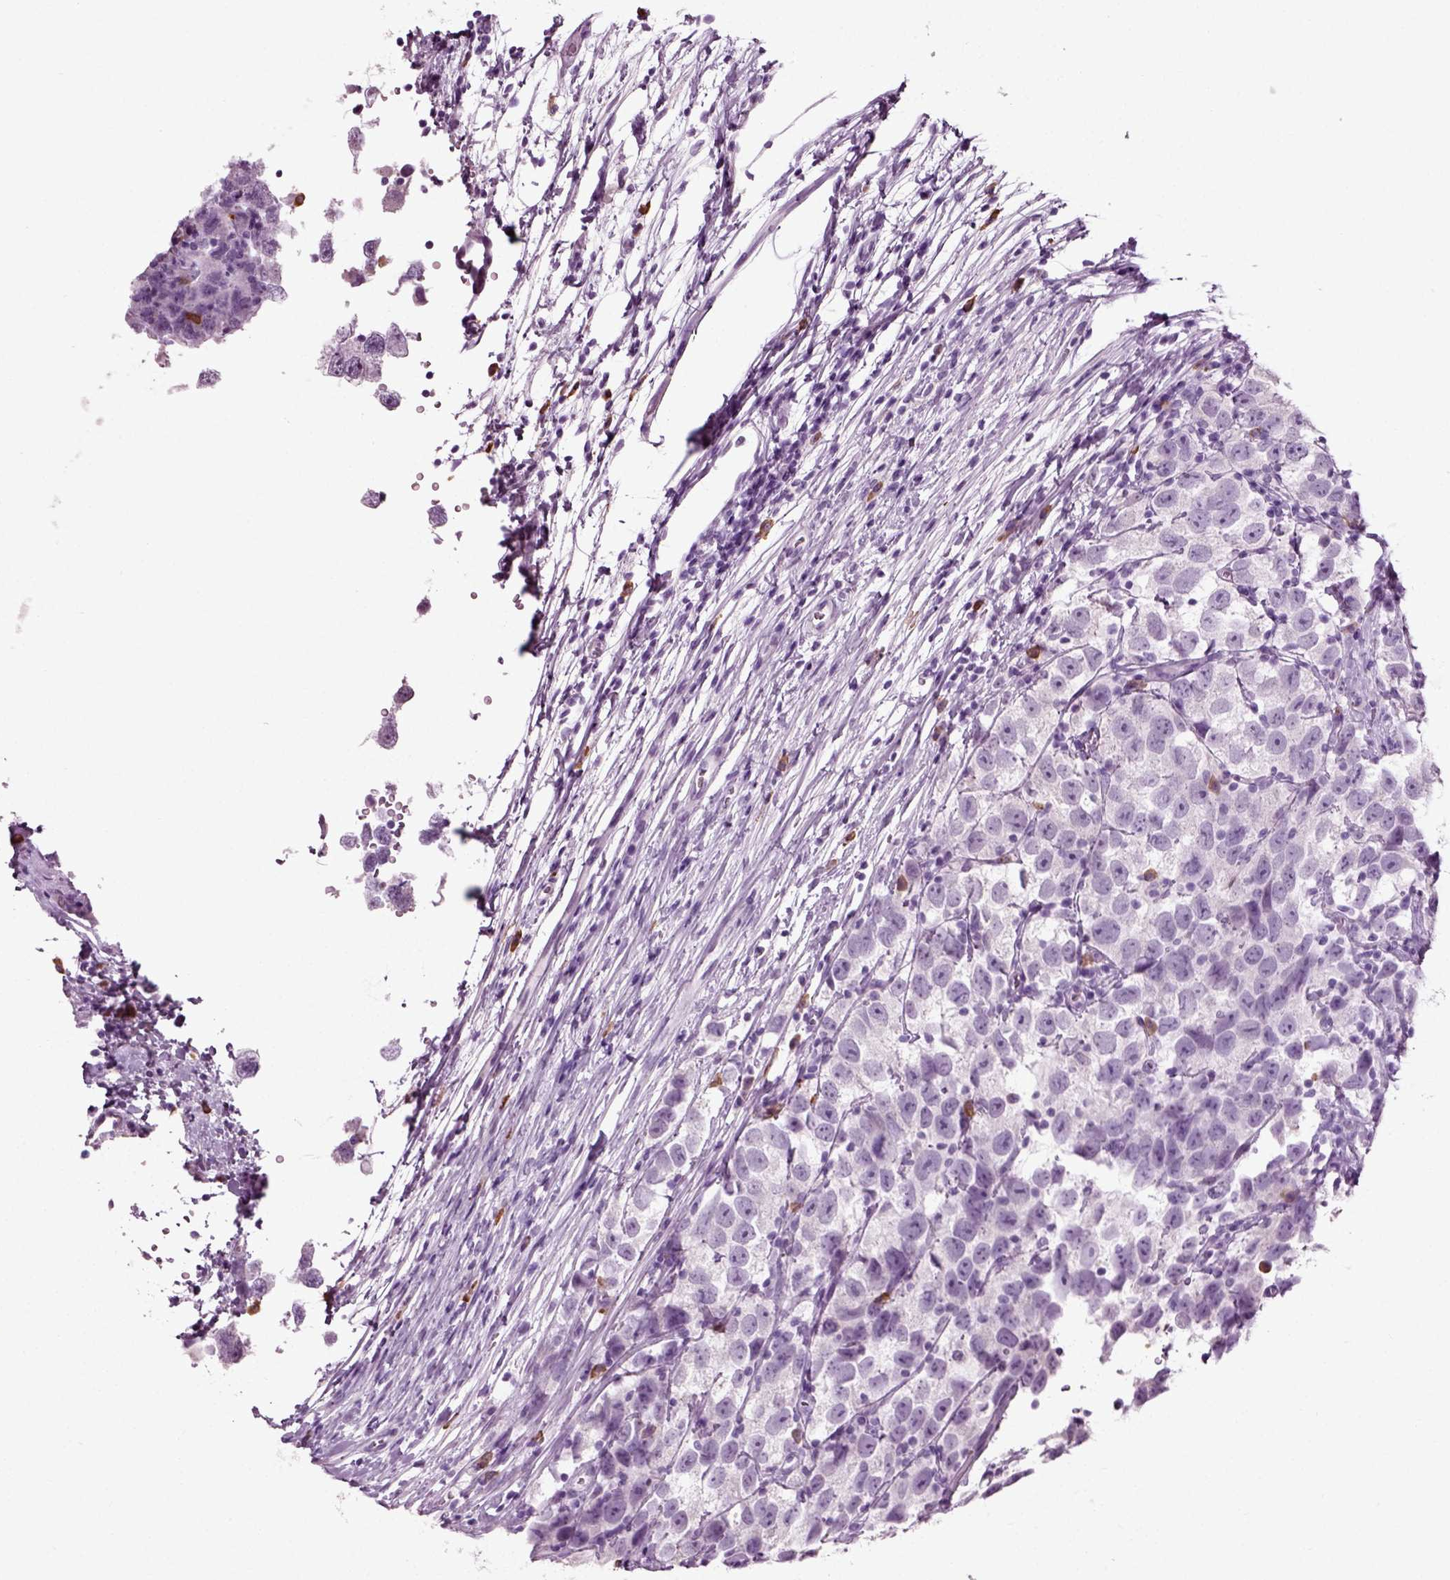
{"staining": {"intensity": "negative", "quantity": "none", "location": "none"}, "tissue": "testis cancer", "cell_type": "Tumor cells", "image_type": "cancer", "snomed": [{"axis": "morphology", "description": "Seminoma, NOS"}, {"axis": "topography", "description": "Testis"}], "caption": "This is an immunohistochemistry (IHC) photomicrograph of testis seminoma. There is no positivity in tumor cells.", "gene": "SLC26A8", "patient": {"sex": "male", "age": 26}}